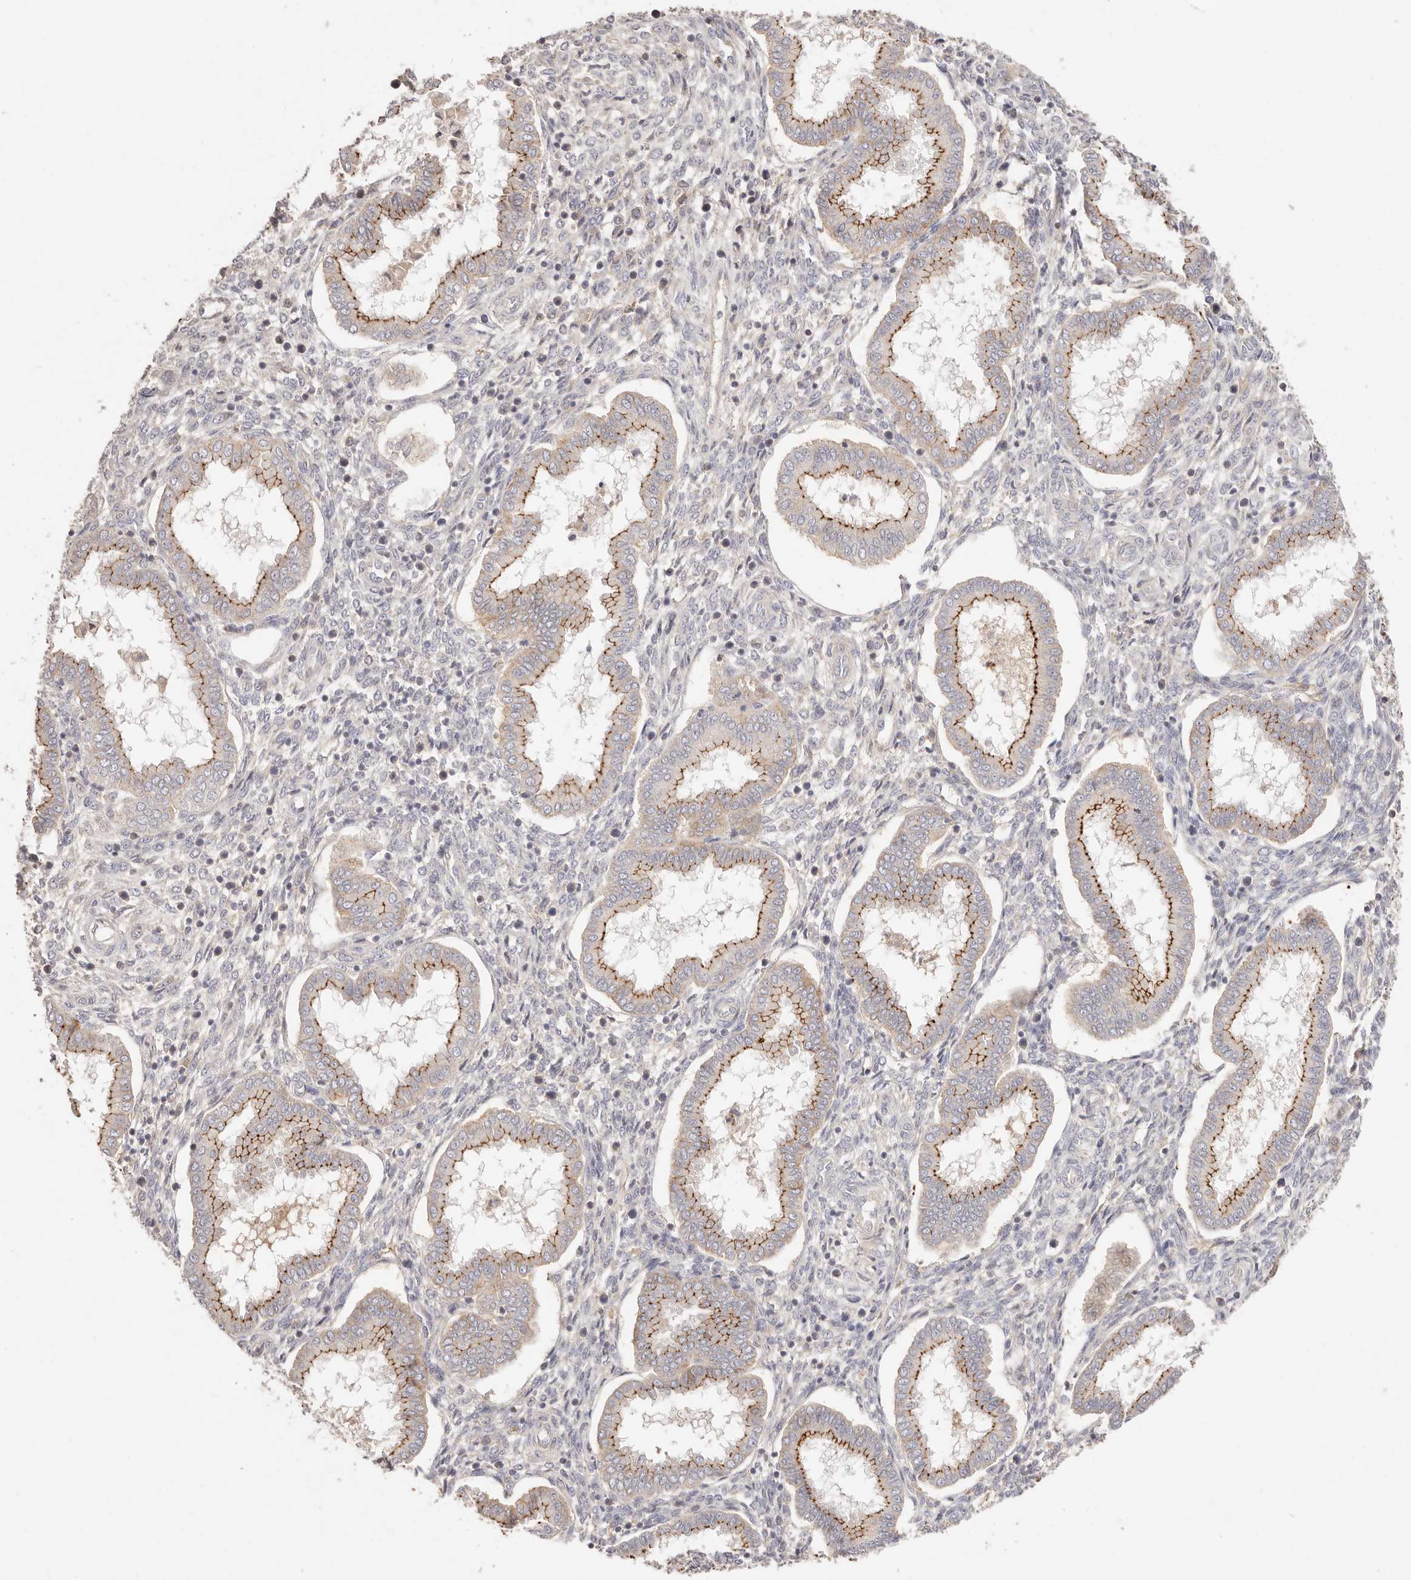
{"staining": {"intensity": "negative", "quantity": "none", "location": "none"}, "tissue": "endometrium", "cell_type": "Cells in endometrial stroma", "image_type": "normal", "snomed": [{"axis": "morphology", "description": "Normal tissue, NOS"}, {"axis": "topography", "description": "Endometrium"}], "caption": "DAB immunohistochemical staining of unremarkable human endometrium displays no significant positivity in cells in endometrial stroma. (DAB (3,3'-diaminobenzidine) immunohistochemistry (IHC) visualized using brightfield microscopy, high magnification).", "gene": "CXADR", "patient": {"sex": "female", "age": 24}}